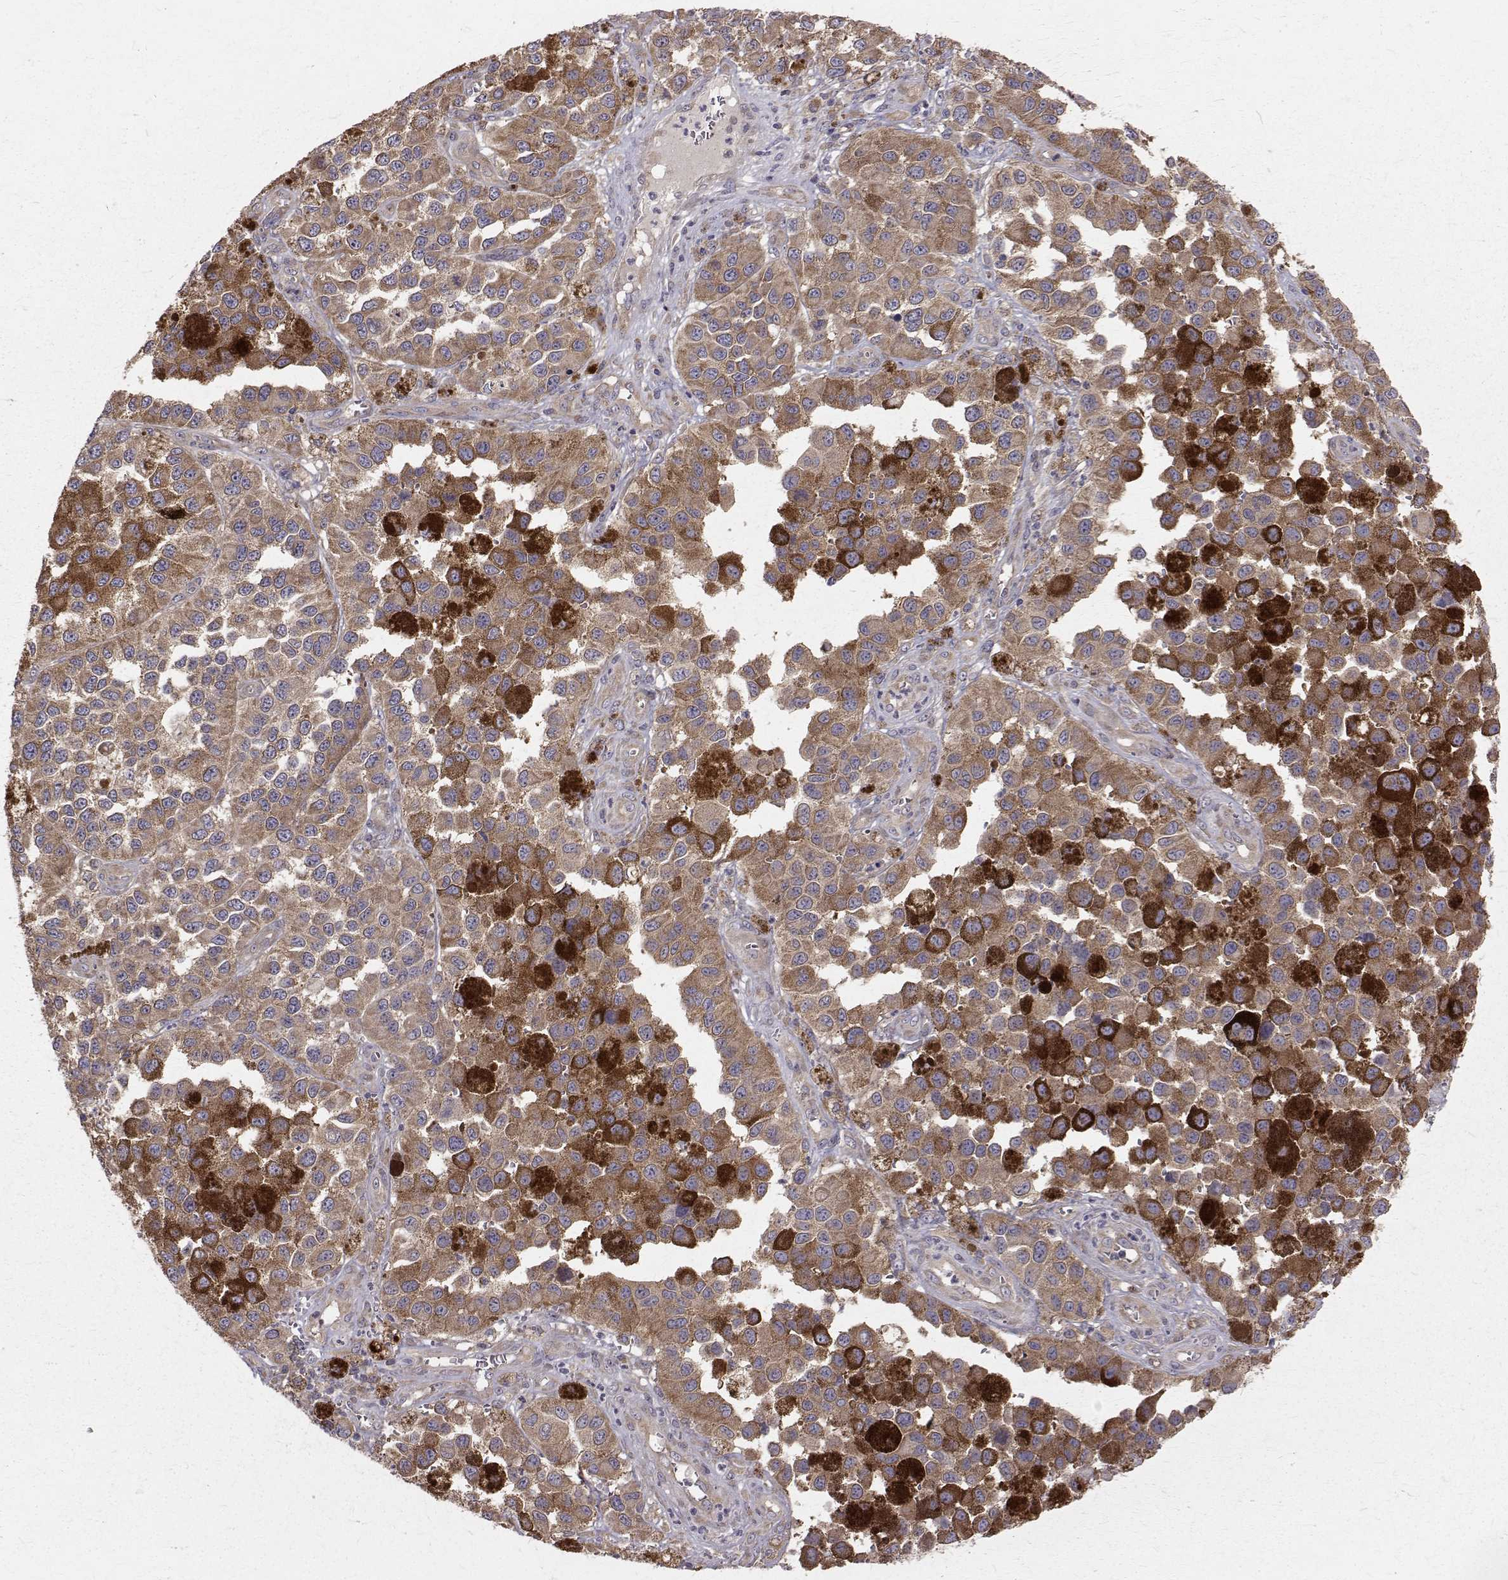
{"staining": {"intensity": "weak", "quantity": ">75%", "location": "cytoplasmic/membranous"}, "tissue": "melanoma", "cell_type": "Tumor cells", "image_type": "cancer", "snomed": [{"axis": "morphology", "description": "Malignant melanoma, NOS"}, {"axis": "topography", "description": "Skin"}], "caption": "The histopathology image reveals staining of melanoma, revealing weak cytoplasmic/membranous protein positivity (brown color) within tumor cells. The protein is stained brown, and the nuclei are stained in blue (DAB IHC with brightfield microscopy, high magnification).", "gene": "FARSB", "patient": {"sex": "female", "age": 58}}